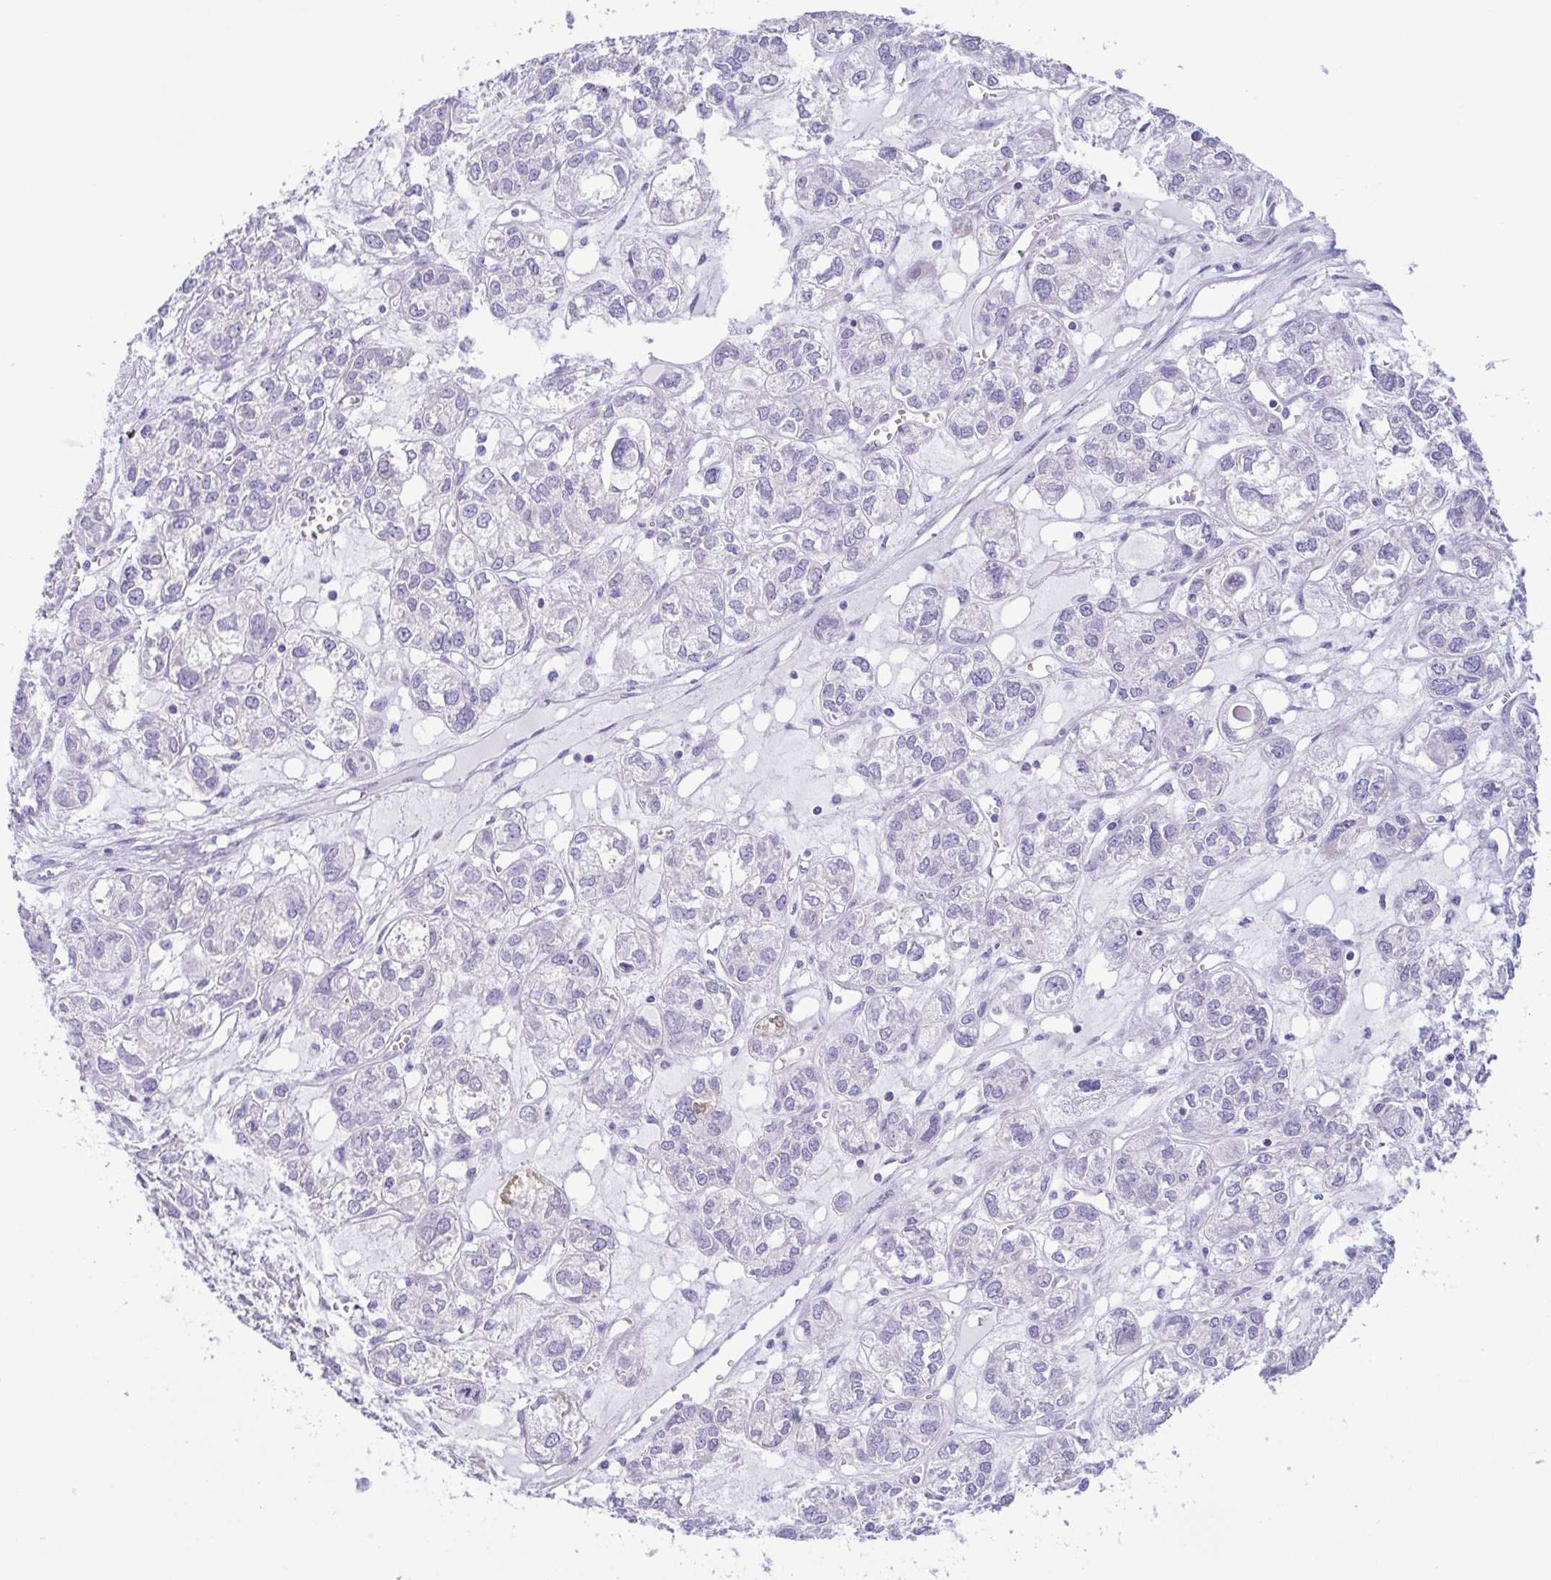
{"staining": {"intensity": "negative", "quantity": "none", "location": "none"}, "tissue": "ovarian cancer", "cell_type": "Tumor cells", "image_type": "cancer", "snomed": [{"axis": "morphology", "description": "Carcinoma, endometroid"}, {"axis": "topography", "description": "Ovary"}], "caption": "This is an IHC image of ovarian cancer. There is no staining in tumor cells.", "gene": "MYL7", "patient": {"sex": "female", "age": 64}}